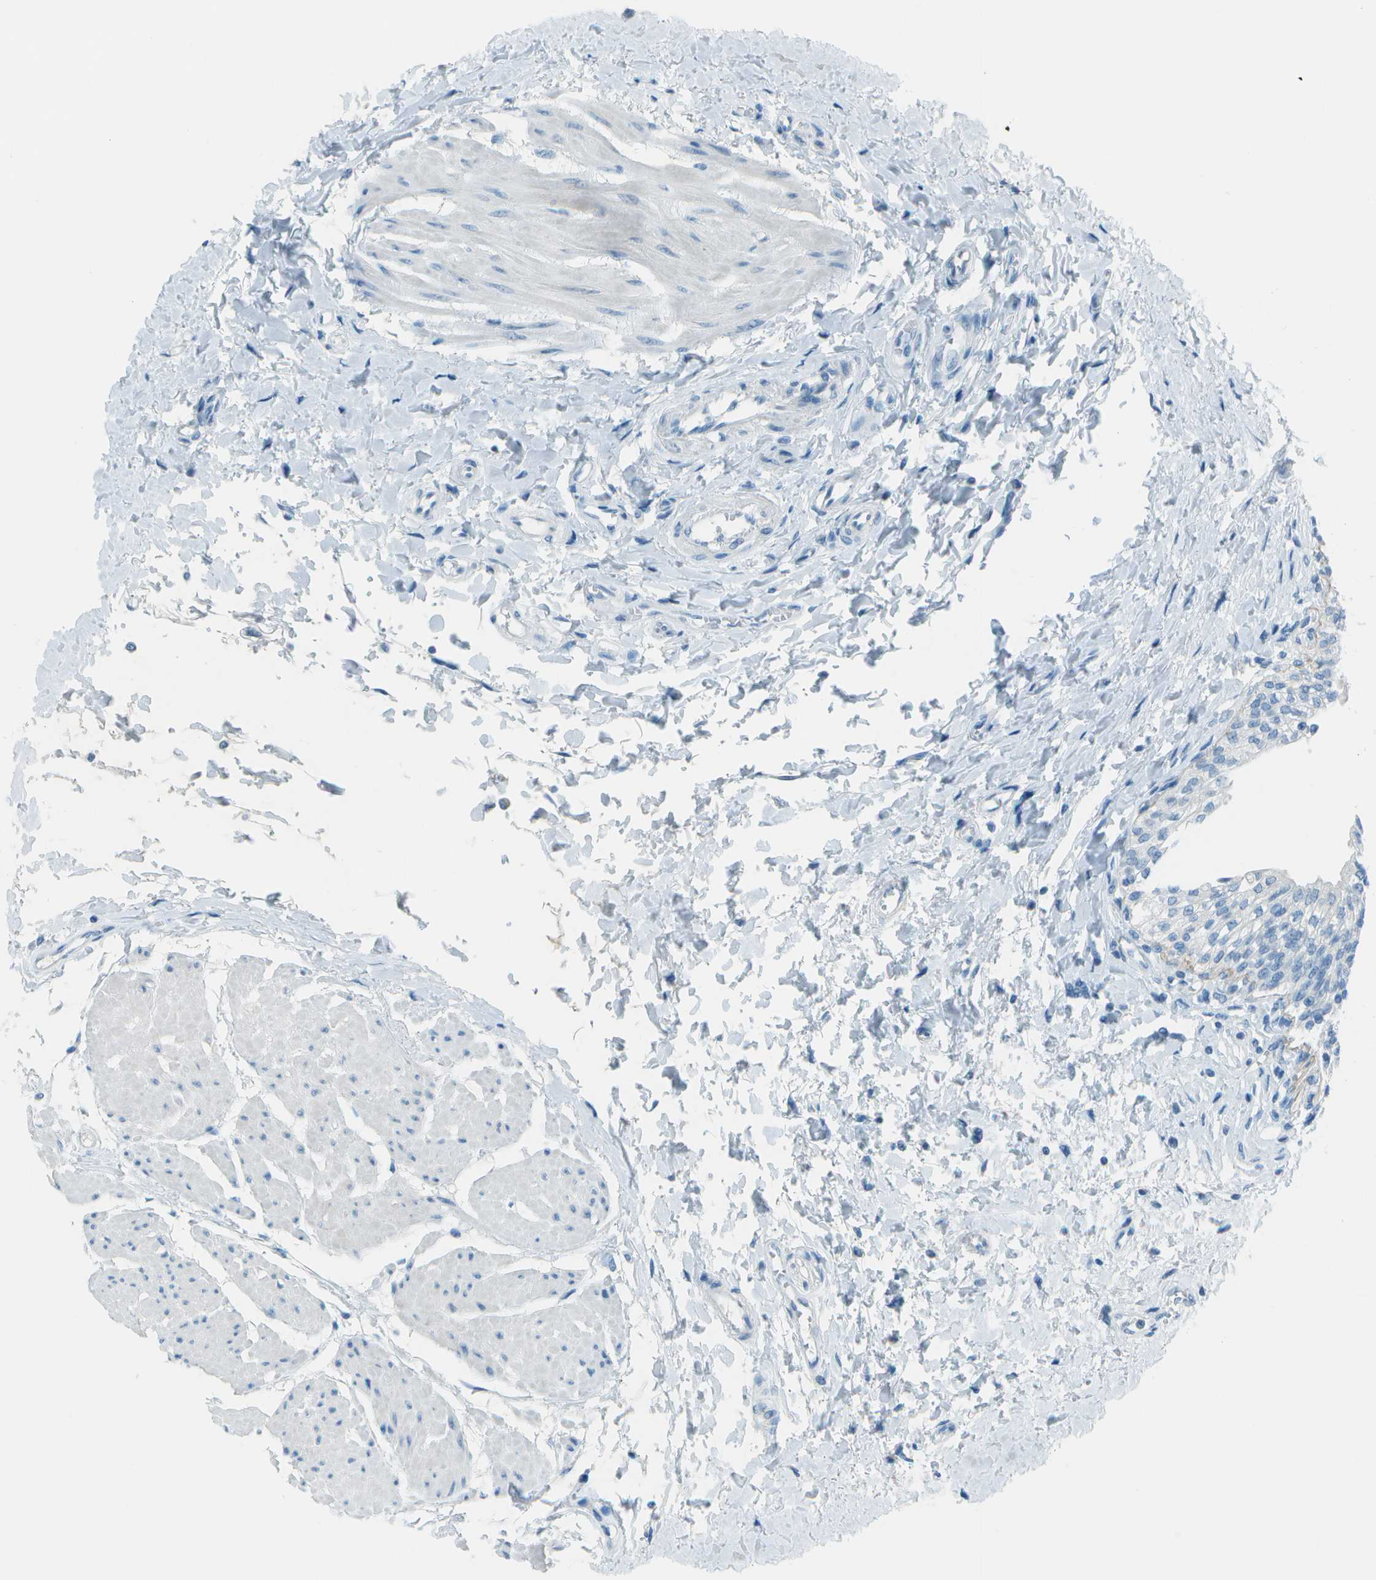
{"staining": {"intensity": "negative", "quantity": "none", "location": "none"}, "tissue": "urinary bladder", "cell_type": "Urothelial cells", "image_type": "normal", "snomed": [{"axis": "morphology", "description": "Normal tissue, NOS"}, {"axis": "topography", "description": "Urinary bladder"}], "caption": "Immunohistochemical staining of normal human urinary bladder shows no significant staining in urothelial cells. Nuclei are stained in blue.", "gene": "FGF1", "patient": {"sex": "male", "age": 55}}